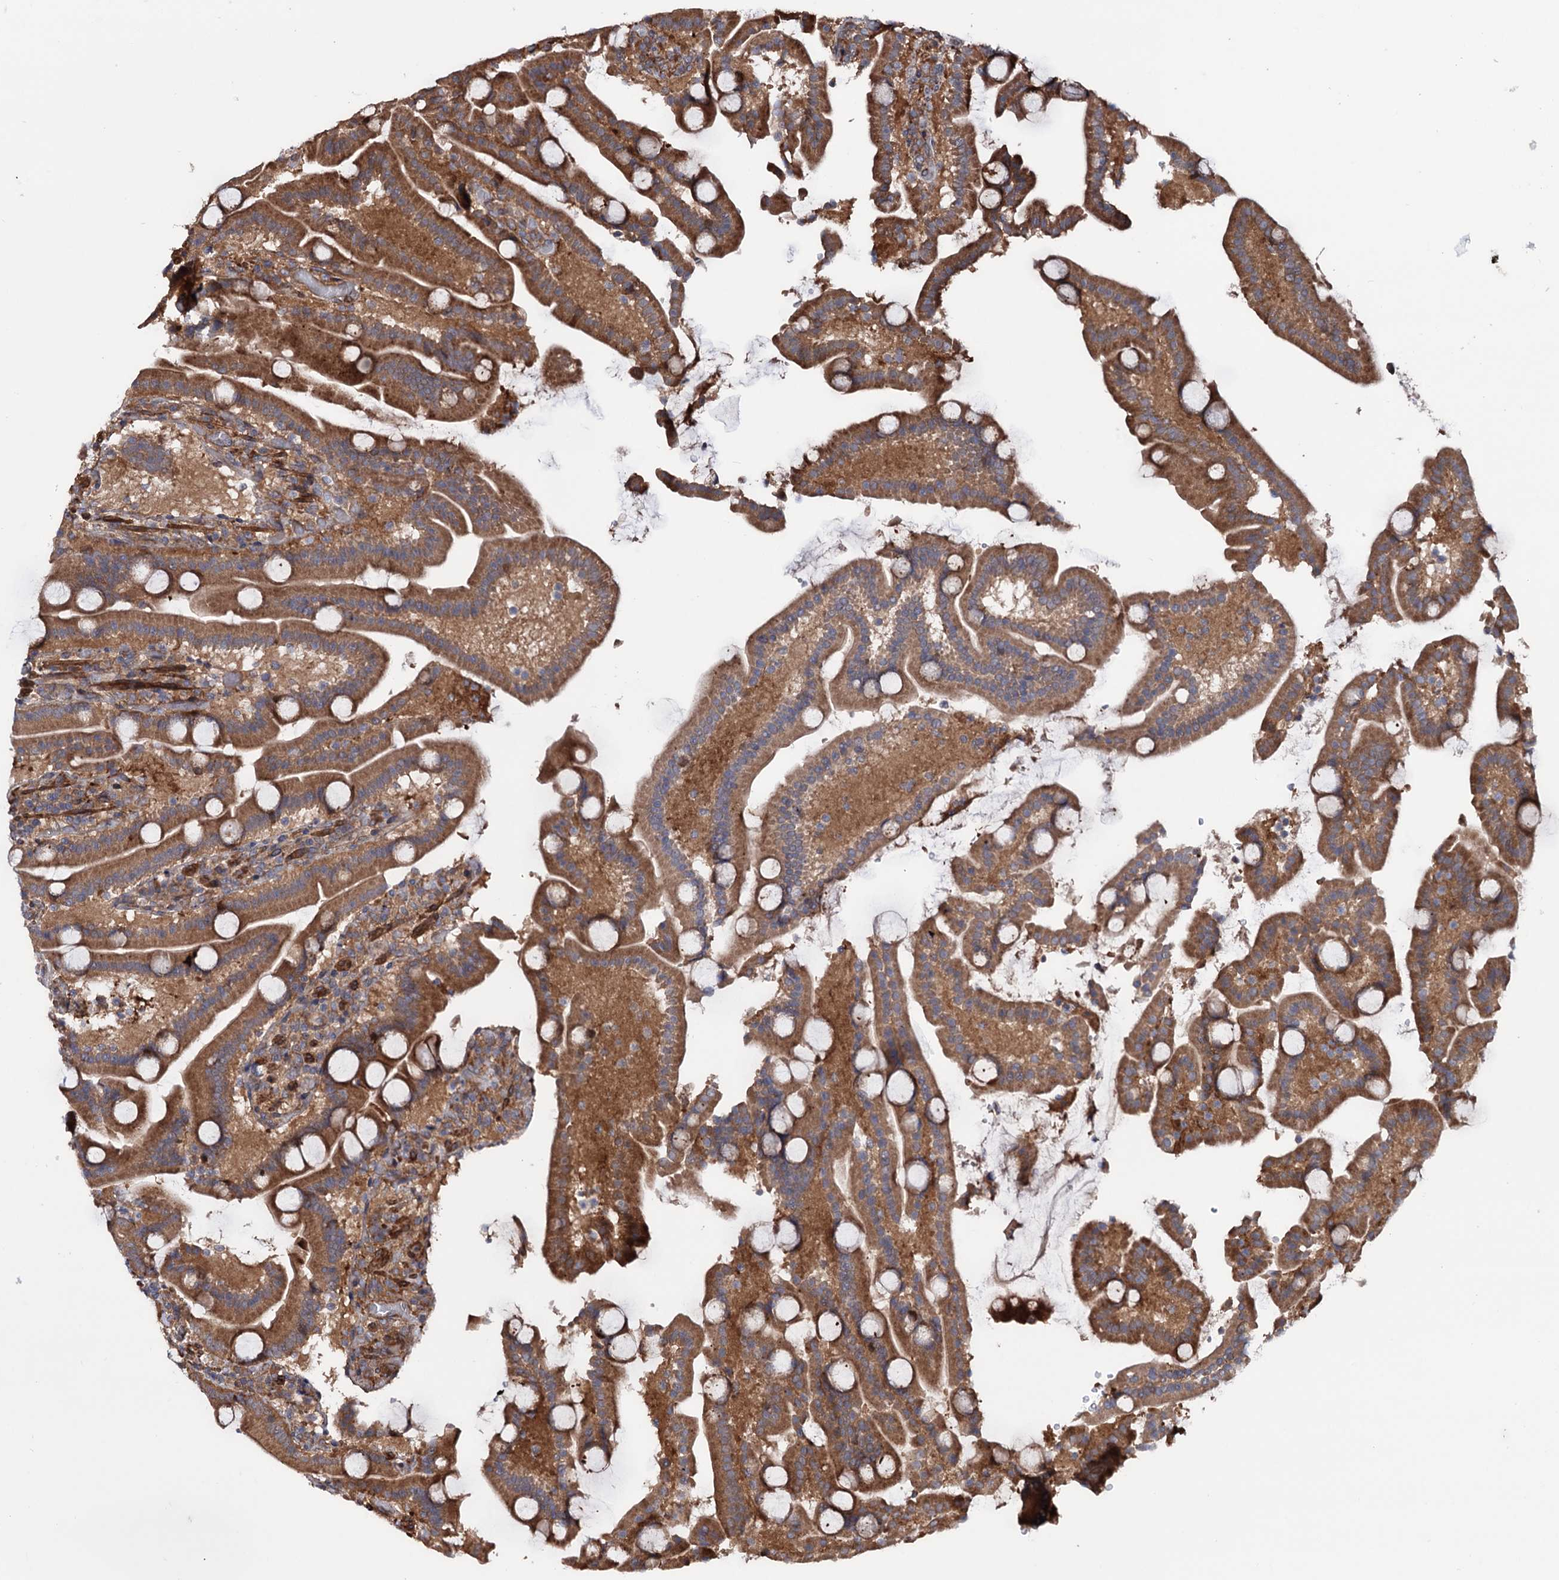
{"staining": {"intensity": "strong", "quantity": ">75%", "location": "cytoplasmic/membranous"}, "tissue": "duodenum", "cell_type": "Glandular cells", "image_type": "normal", "snomed": [{"axis": "morphology", "description": "Normal tissue, NOS"}, {"axis": "topography", "description": "Duodenum"}], "caption": "About >75% of glandular cells in benign duodenum exhibit strong cytoplasmic/membranous protein expression as visualized by brown immunohistochemical staining.", "gene": "FERMT2", "patient": {"sex": "male", "age": 55}}